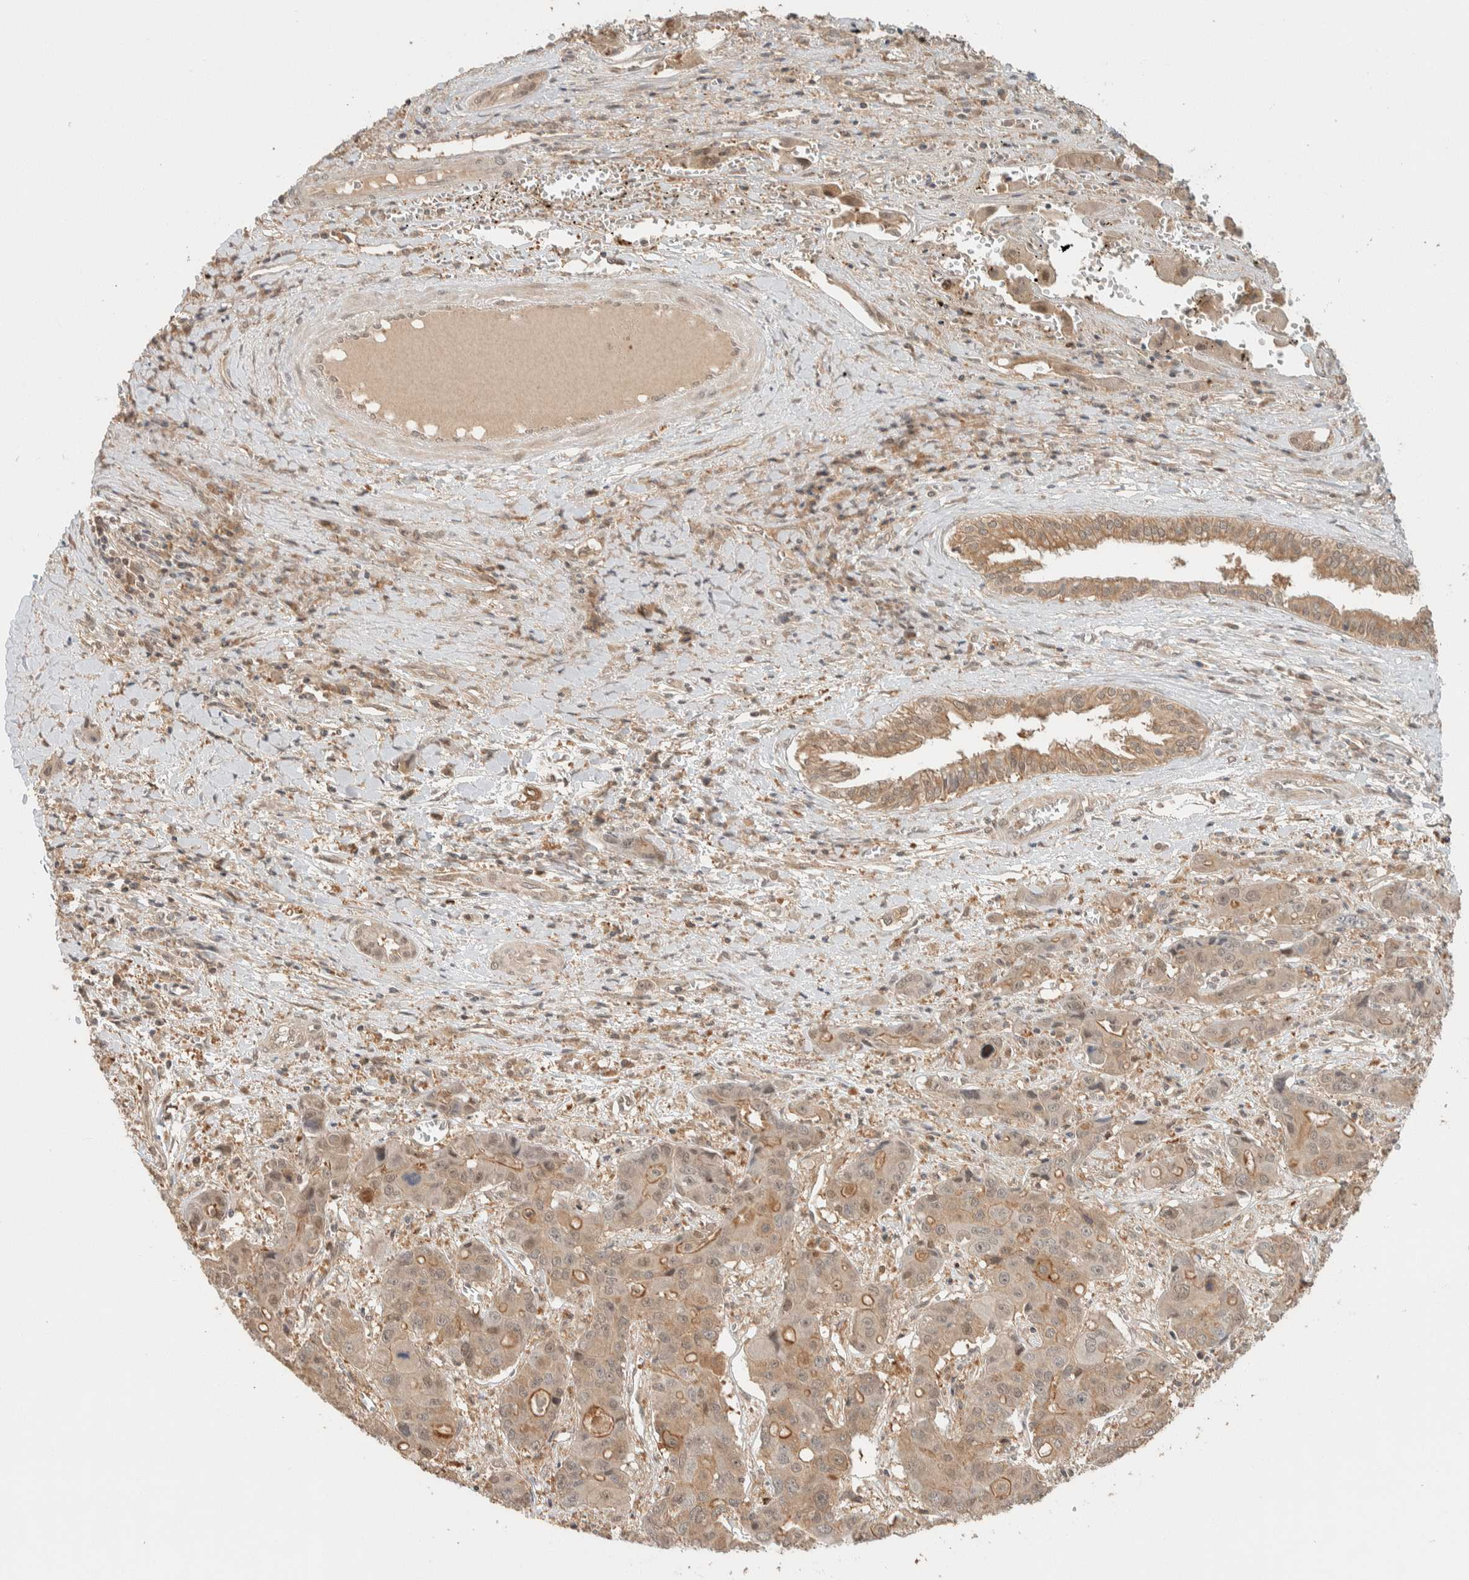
{"staining": {"intensity": "moderate", "quantity": ">75%", "location": "cytoplasmic/membranous,nuclear"}, "tissue": "liver cancer", "cell_type": "Tumor cells", "image_type": "cancer", "snomed": [{"axis": "morphology", "description": "Cholangiocarcinoma"}, {"axis": "topography", "description": "Liver"}], "caption": "High-magnification brightfield microscopy of liver cancer stained with DAB (brown) and counterstained with hematoxylin (blue). tumor cells exhibit moderate cytoplasmic/membranous and nuclear staining is seen in about>75% of cells.", "gene": "ZNF567", "patient": {"sex": "male", "age": 67}}